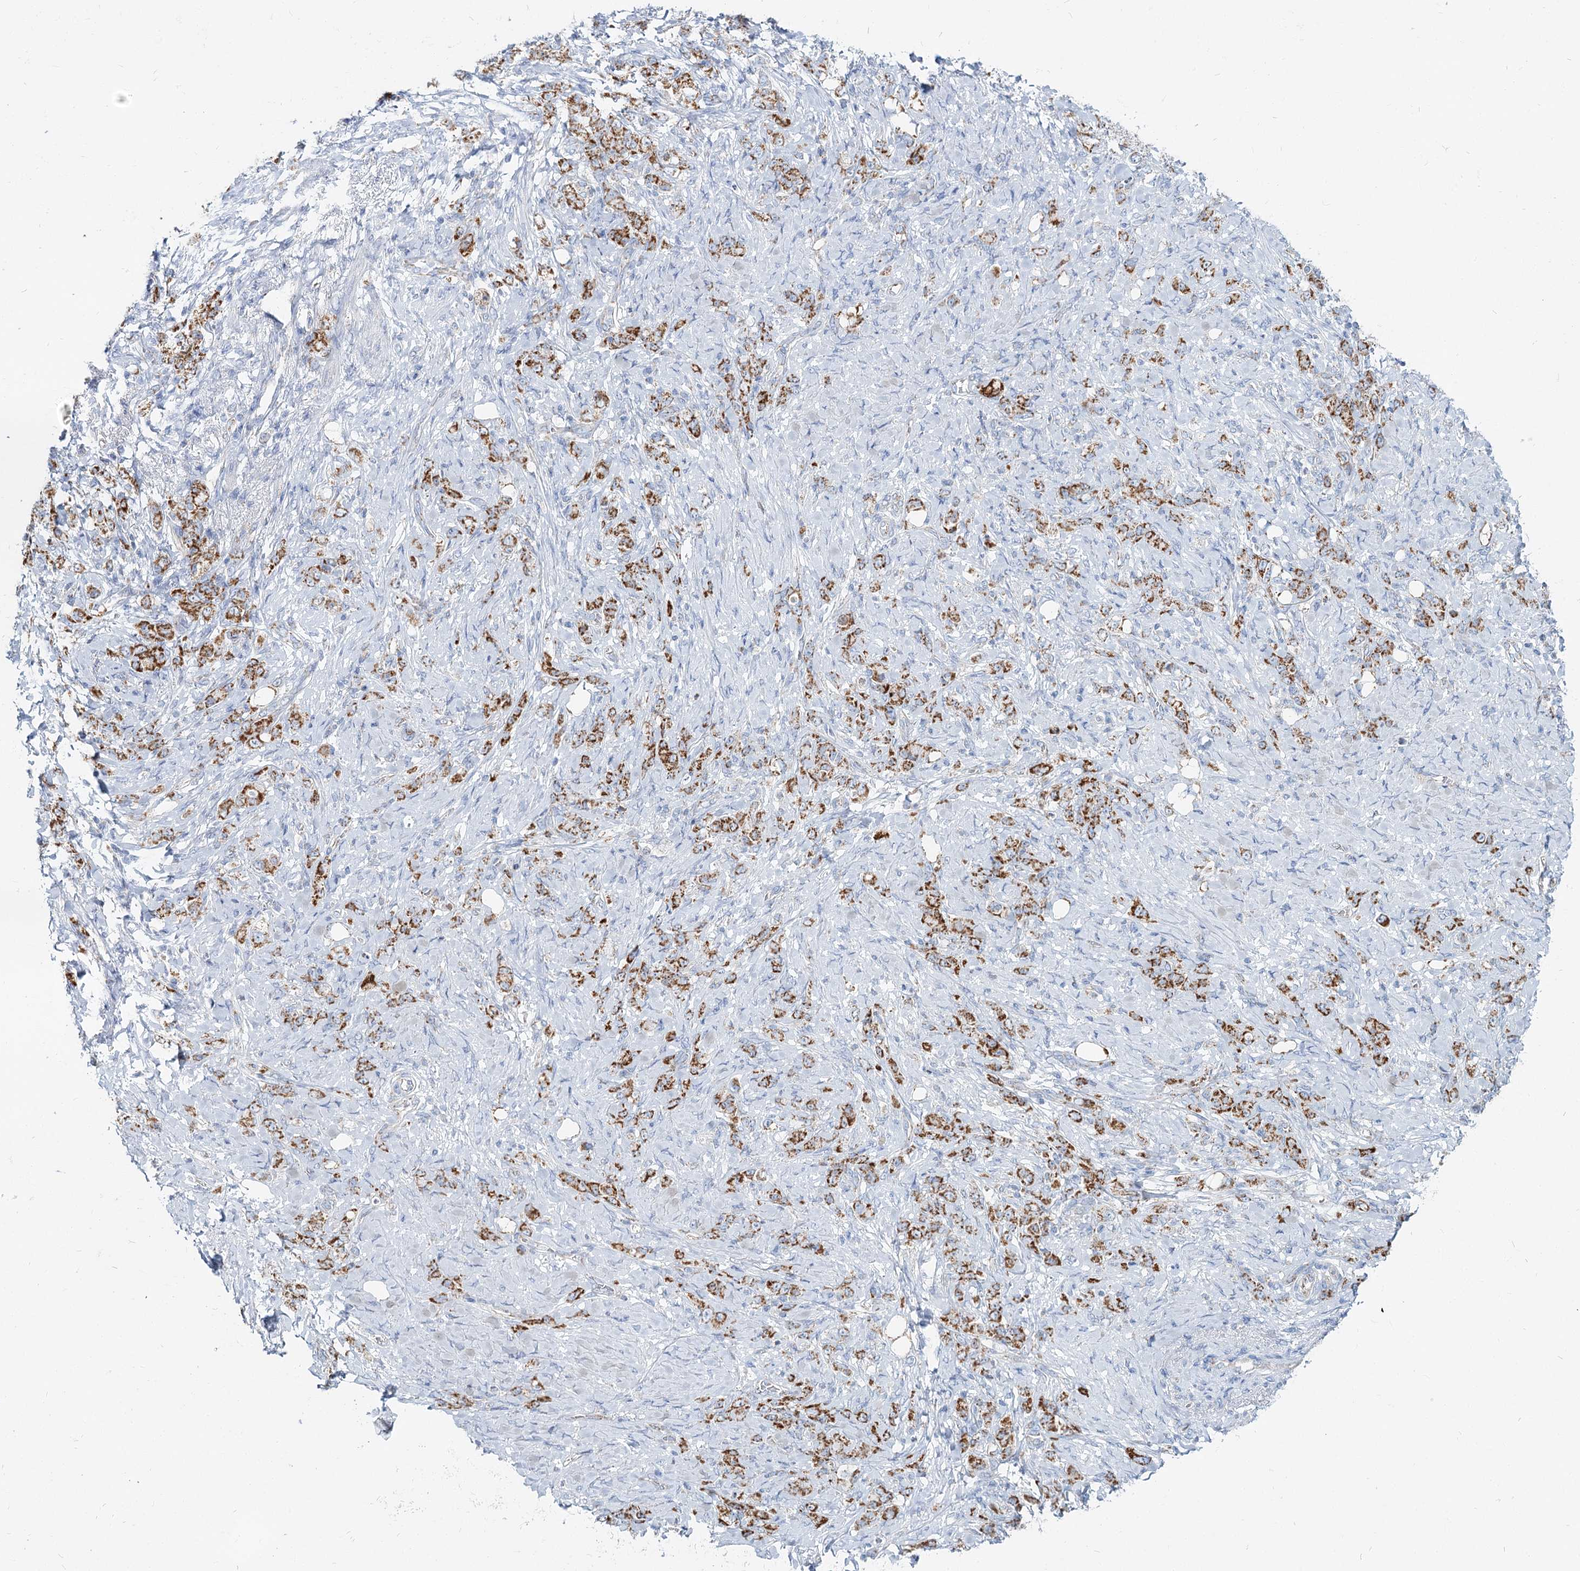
{"staining": {"intensity": "moderate", "quantity": ">75%", "location": "cytoplasmic/membranous"}, "tissue": "stomach cancer", "cell_type": "Tumor cells", "image_type": "cancer", "snomed": [{"axis": "morphology", "description": "Adenocarcinoma, NOS"}, {"axis": "topography", "description": "Stomach"}], "caption": "Adenocarcinoma (stomach) stained with immunohistochemistry (IHC) displays moderate cytoplasmic/membranous staining in approximately >75% of tumor cells.", "gene": "MCCC2", "patient": {"sex": "female", "age": 79}}